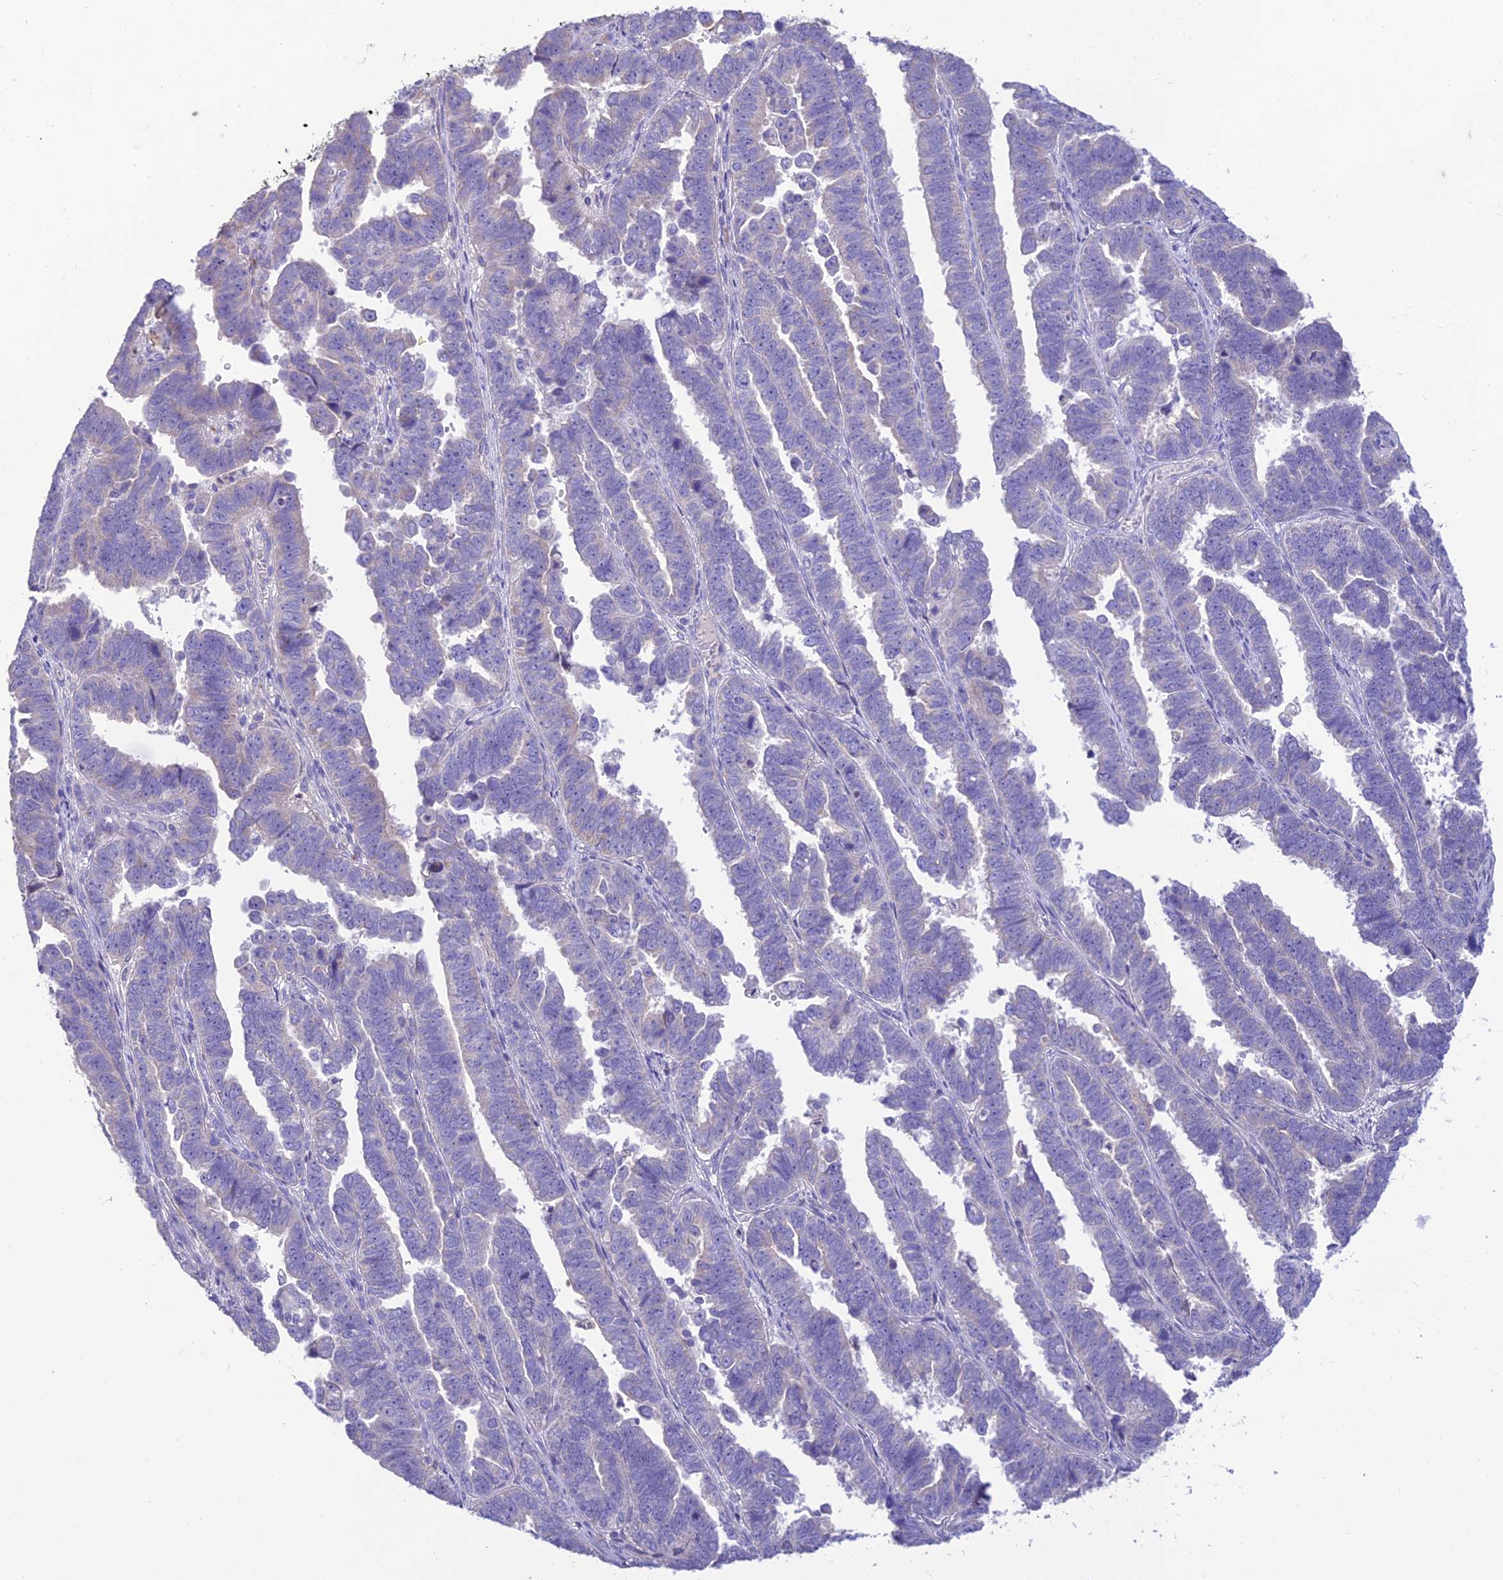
{"staining": {"intensity": "negative", "quantity": "none", "location": "none"}, "tissue": "endometrial cancer", "cell_type": "Tumor cells", "image_type": "cancer", "snomed": [{"axis": "morphology", "description": "Adenocarcinoma, NOS"}, {"axis": "topography", "description": "Endometrium"}], "caption": "Tumor cells show no significant protein staining in endometrial cancer.", "gene": "HSD17B2", "patient": {"sex": "female", "age": 75}}